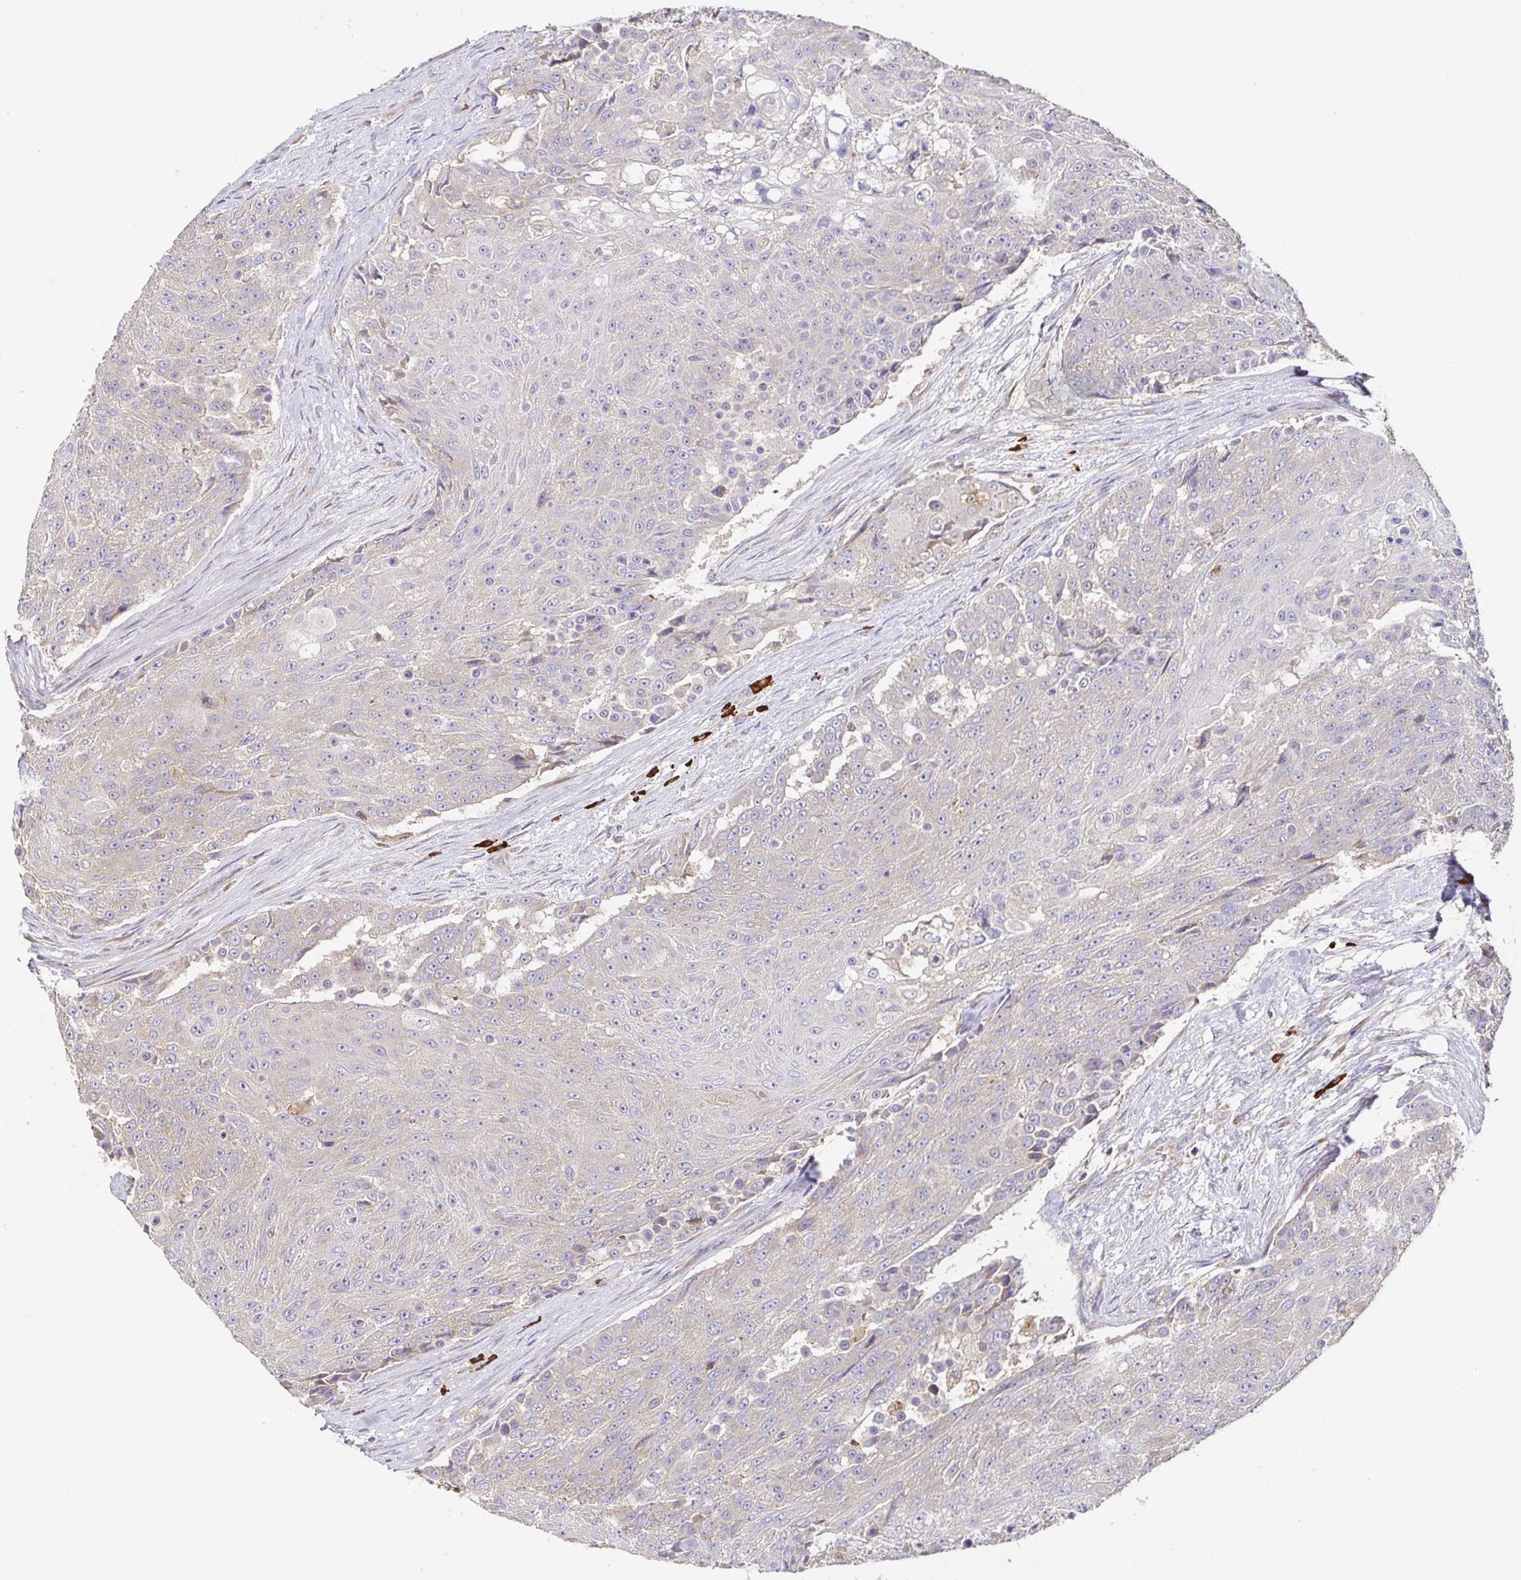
{"staining": {"intensity": "negative", "quantity": "none", "location": "none"}, "tissue": "urothelial cancer", "cell_type": "Tumor cells", "image_type": "cancer", "snomed": [{"axis": "morphology", "description": "Urothelial carcinoma, High grade"}, {"axis": "topography", "description": "Urinary bladder"}], "caption": "High magnification brightfield microscopy of urothelial cancer stained with DAB (3,3'-diaminobenzidine) (brown) and counterstained with hematoxylin (blue): tumor cells show no significant staining.", "gene": "HAGH", "patient": {"sex": "female", "age": 63}}